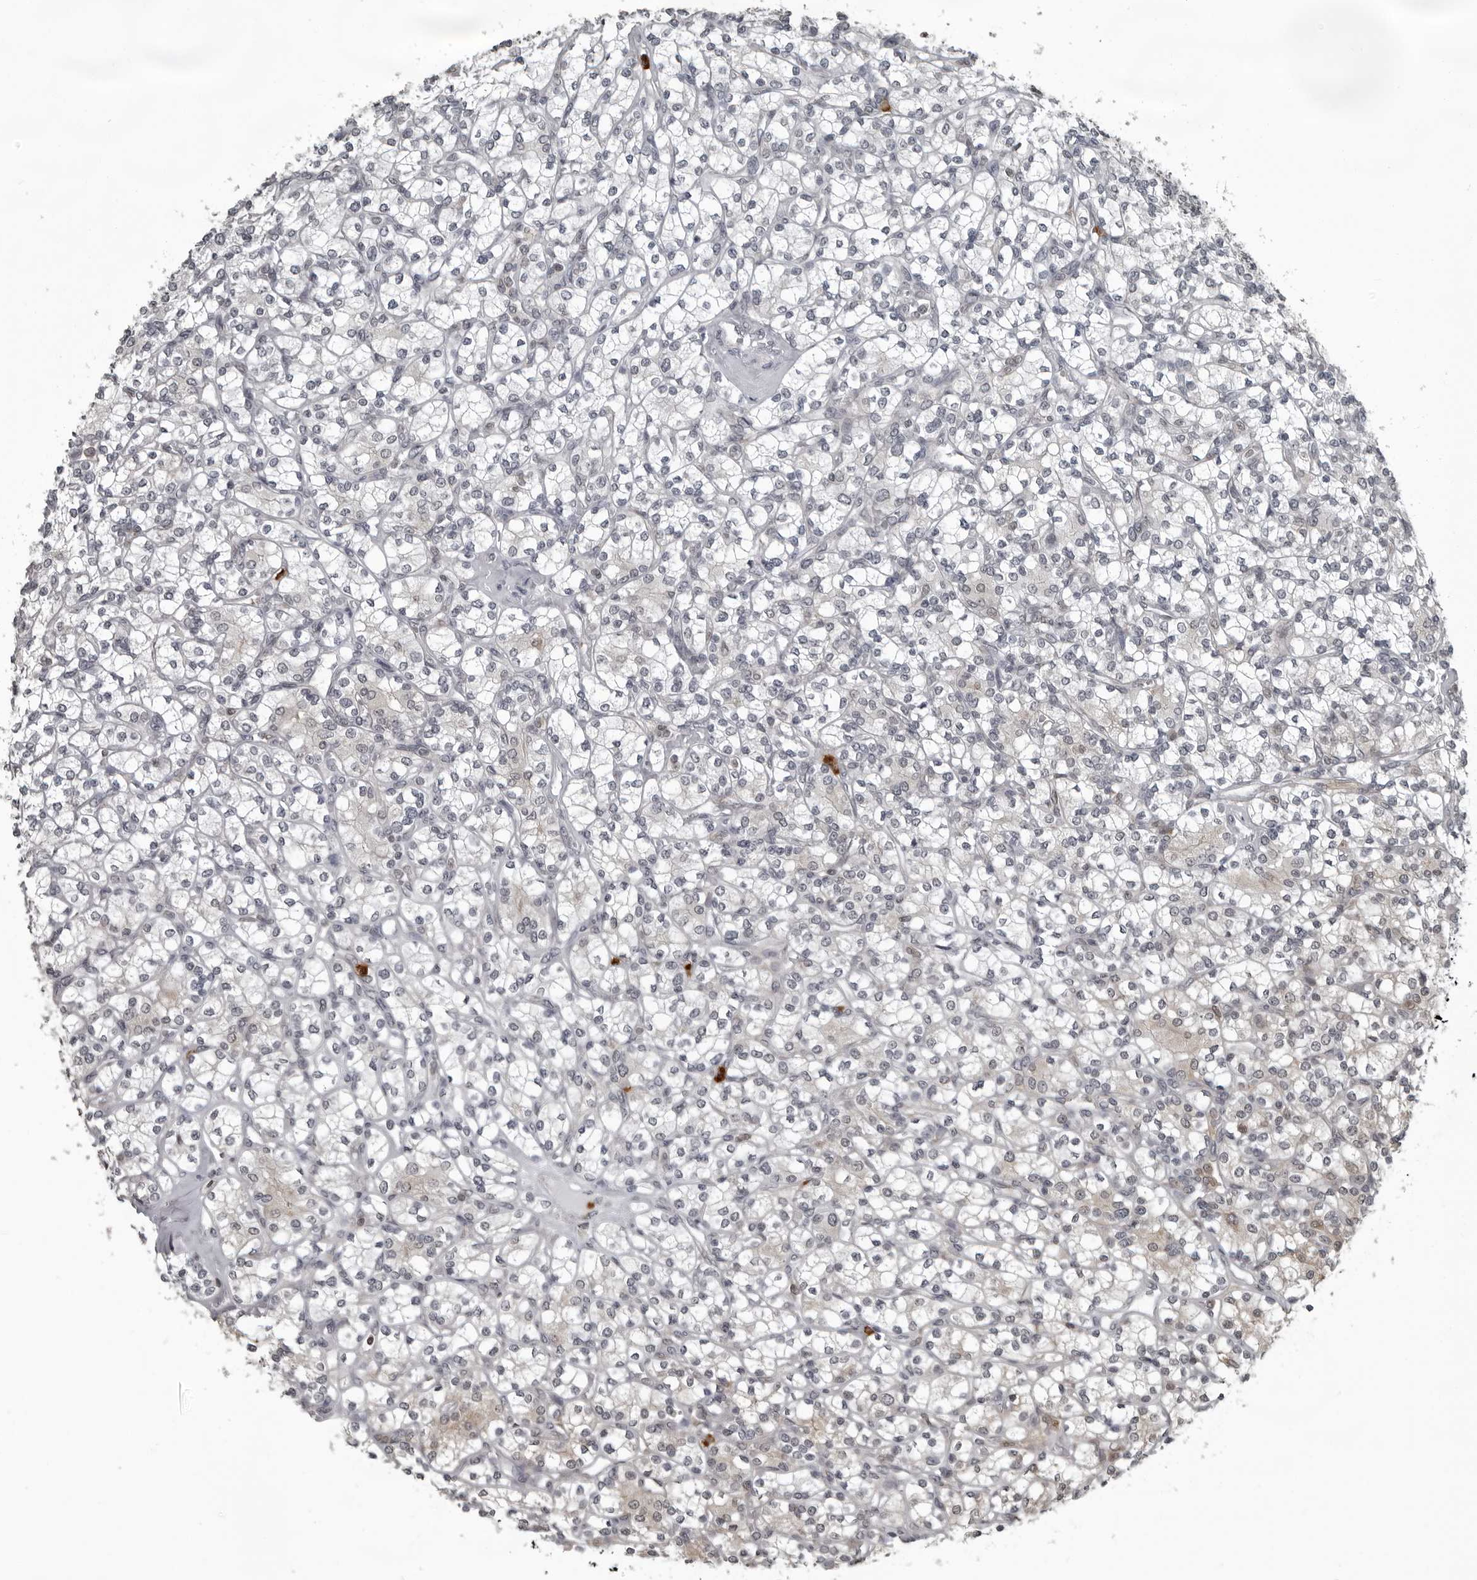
{"staining": {"intensity": "negative", "quantity": "none", "location": "none"}, "tissue": "renal cancer", "cell_type": "Tumor cells", "image_type": "cancer", "snomed": [{"axis": "morphology", "description": "Adenocarcinoma, NOS"}, {"axis": "topography", "description": "Kidney"}], "caption": "Tumor cells are negative for protein expression in human renal cancer.", "gene": "RTCA", "patient": {"sex": "male", "age": 77}}